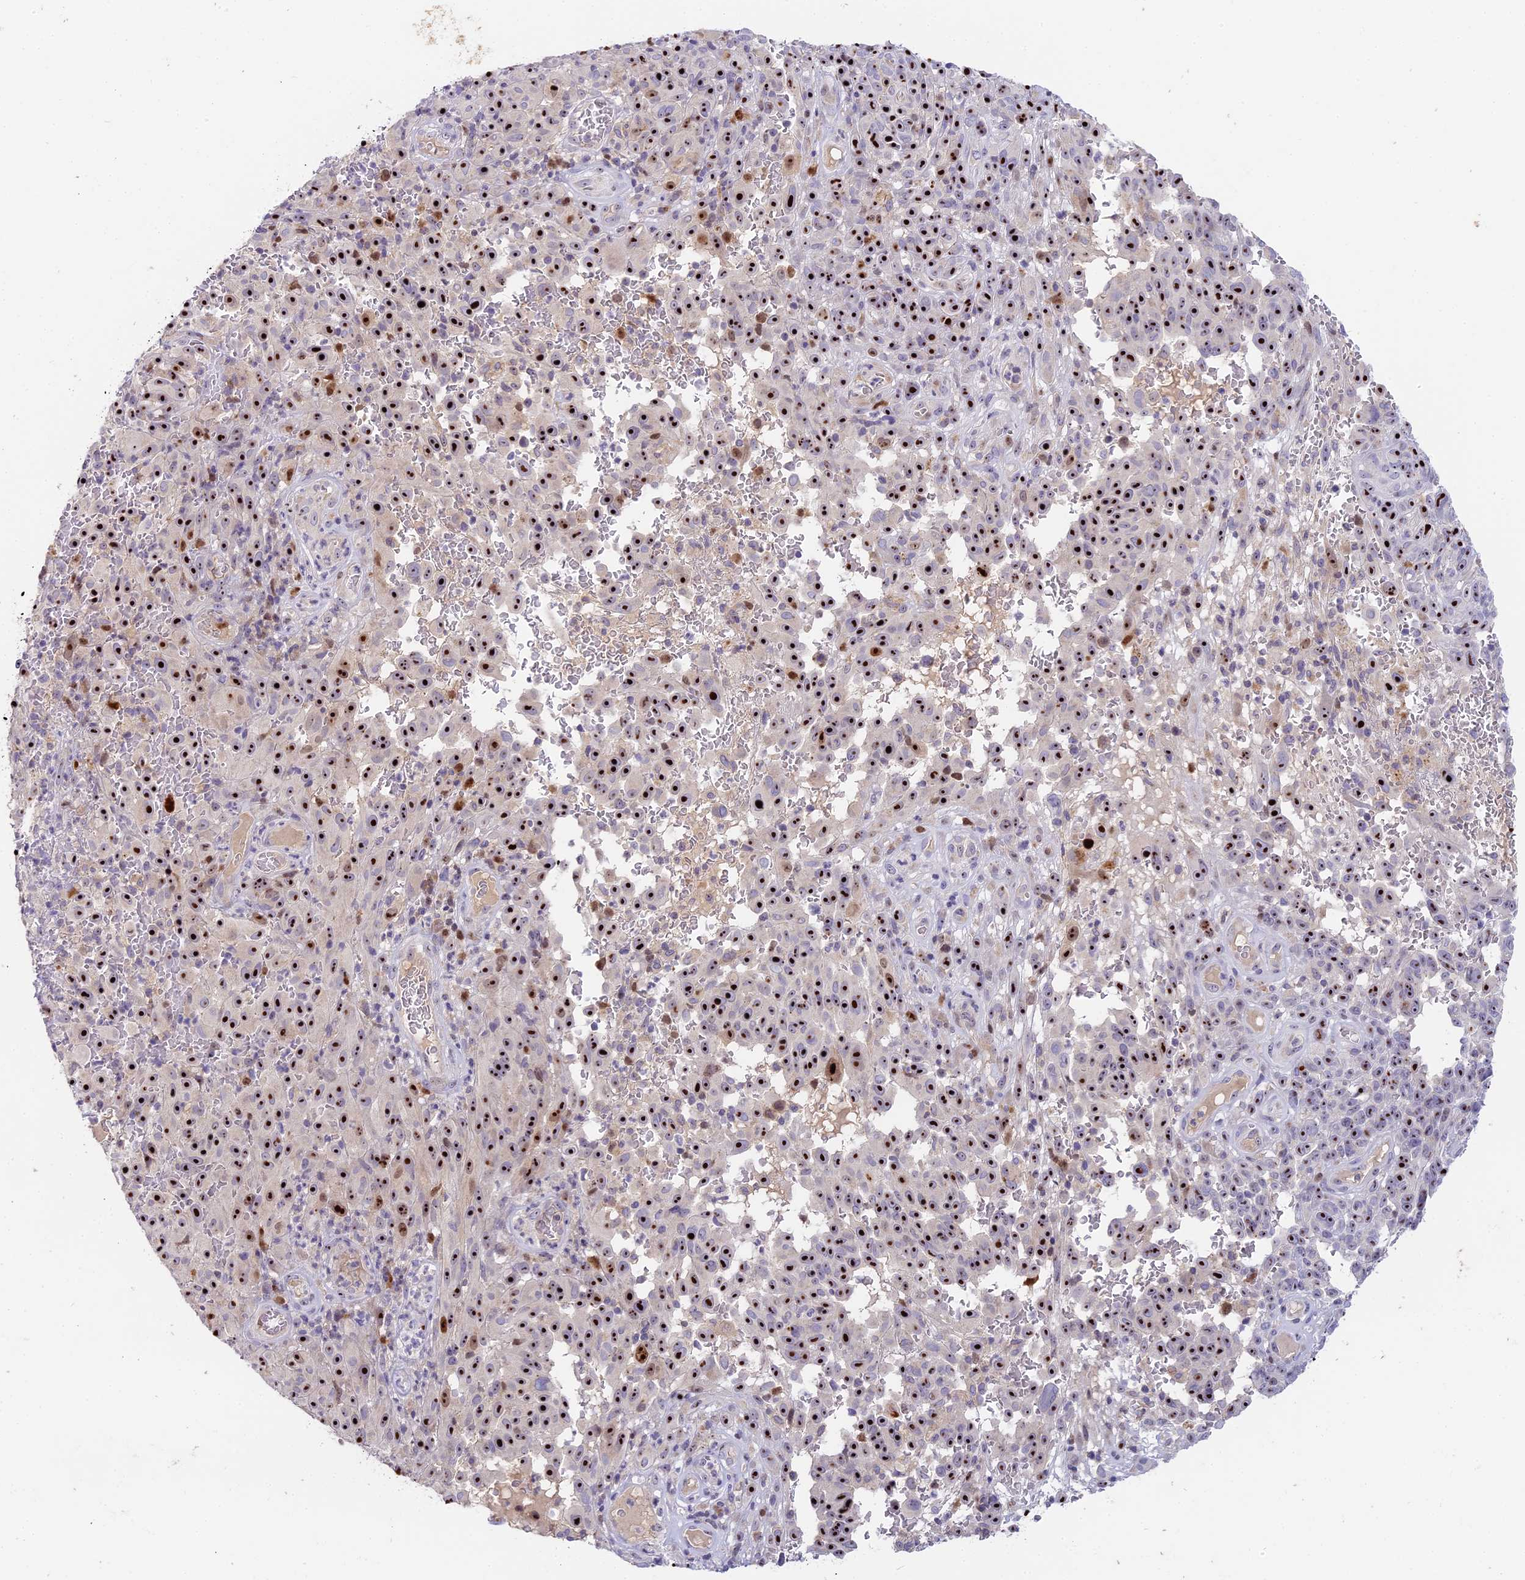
{"staining": {"intensity": "strong", "quantity": ">75%", "location": "nuclear"}, "tissue": "melanoma", "cell_type": "Tumor cells", "image_type": "cancer", "snomed": [{"axis": "morphology", "description": "Malignant melanoma, NOS"}, {"axis": "topography", "description": "Skin"}], "caption": "A micrograph of malignant melanoma stained for a protein demonstrates strong nuclear brown staining in tumor cells.", "gene": "RAD51", "patient": {"sex": "female", "age": 82}}